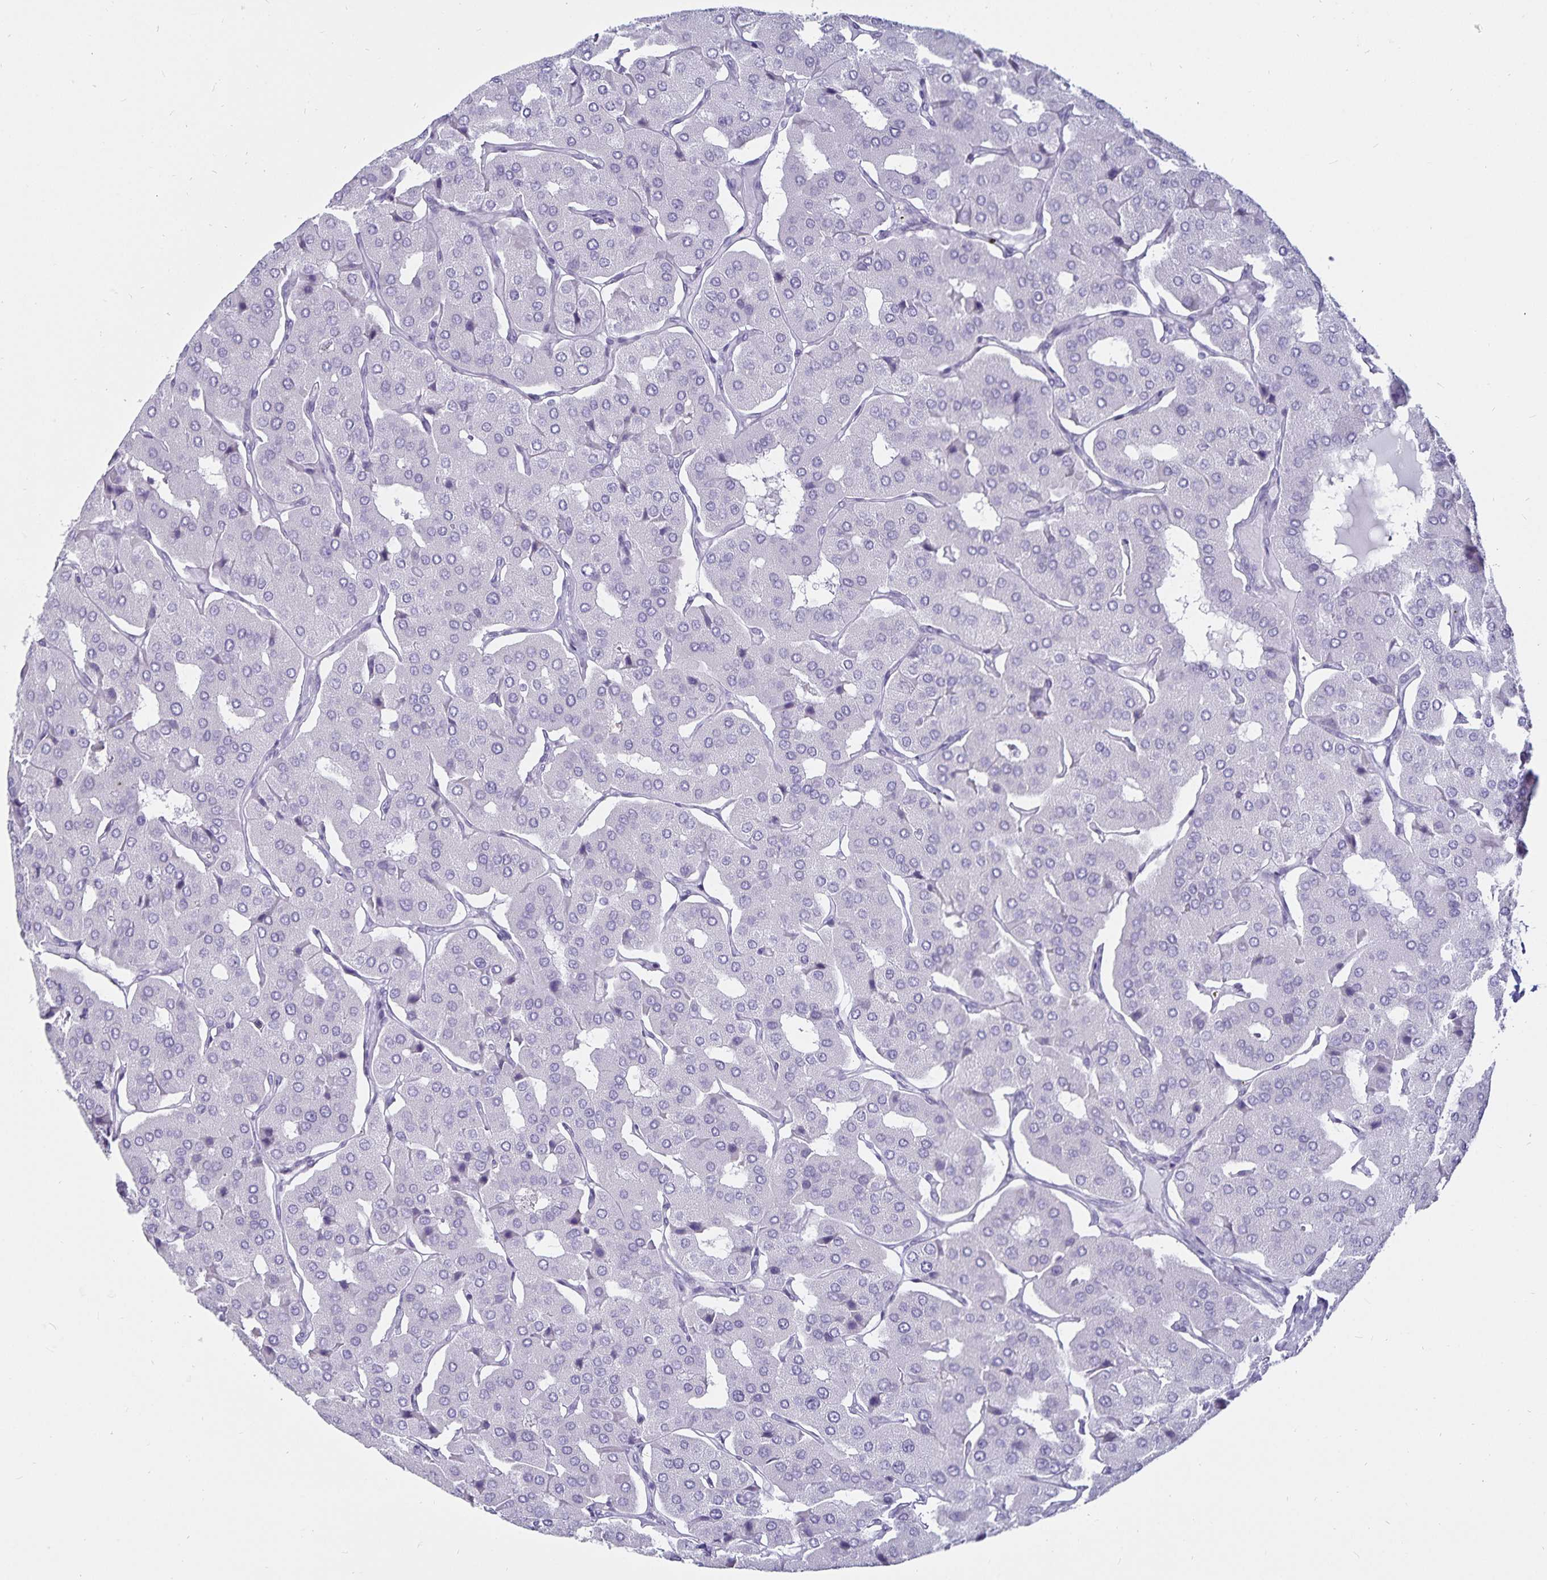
{"staining": {"intensity": "negative", "quantity": "none", "location": "none"}, "tissue": "parathyroid gland", "cell_type": "Glandular cells", "image_type": "normal", "snomed": [{"axis": "morphology", "description": "Normal tissue, NOS"}, {"axis": "morphology", "description": "Adenoma, NOS"}, {"axis": "topography", "description": "Parathyroid gland"}], "caption": "DAB immunohistochemical staining of unremarkable human parathyroid gland displays no significant staining in glandular cells.", "gene": "DEFA6", "patient": {"sex": "female", "age": 86}}